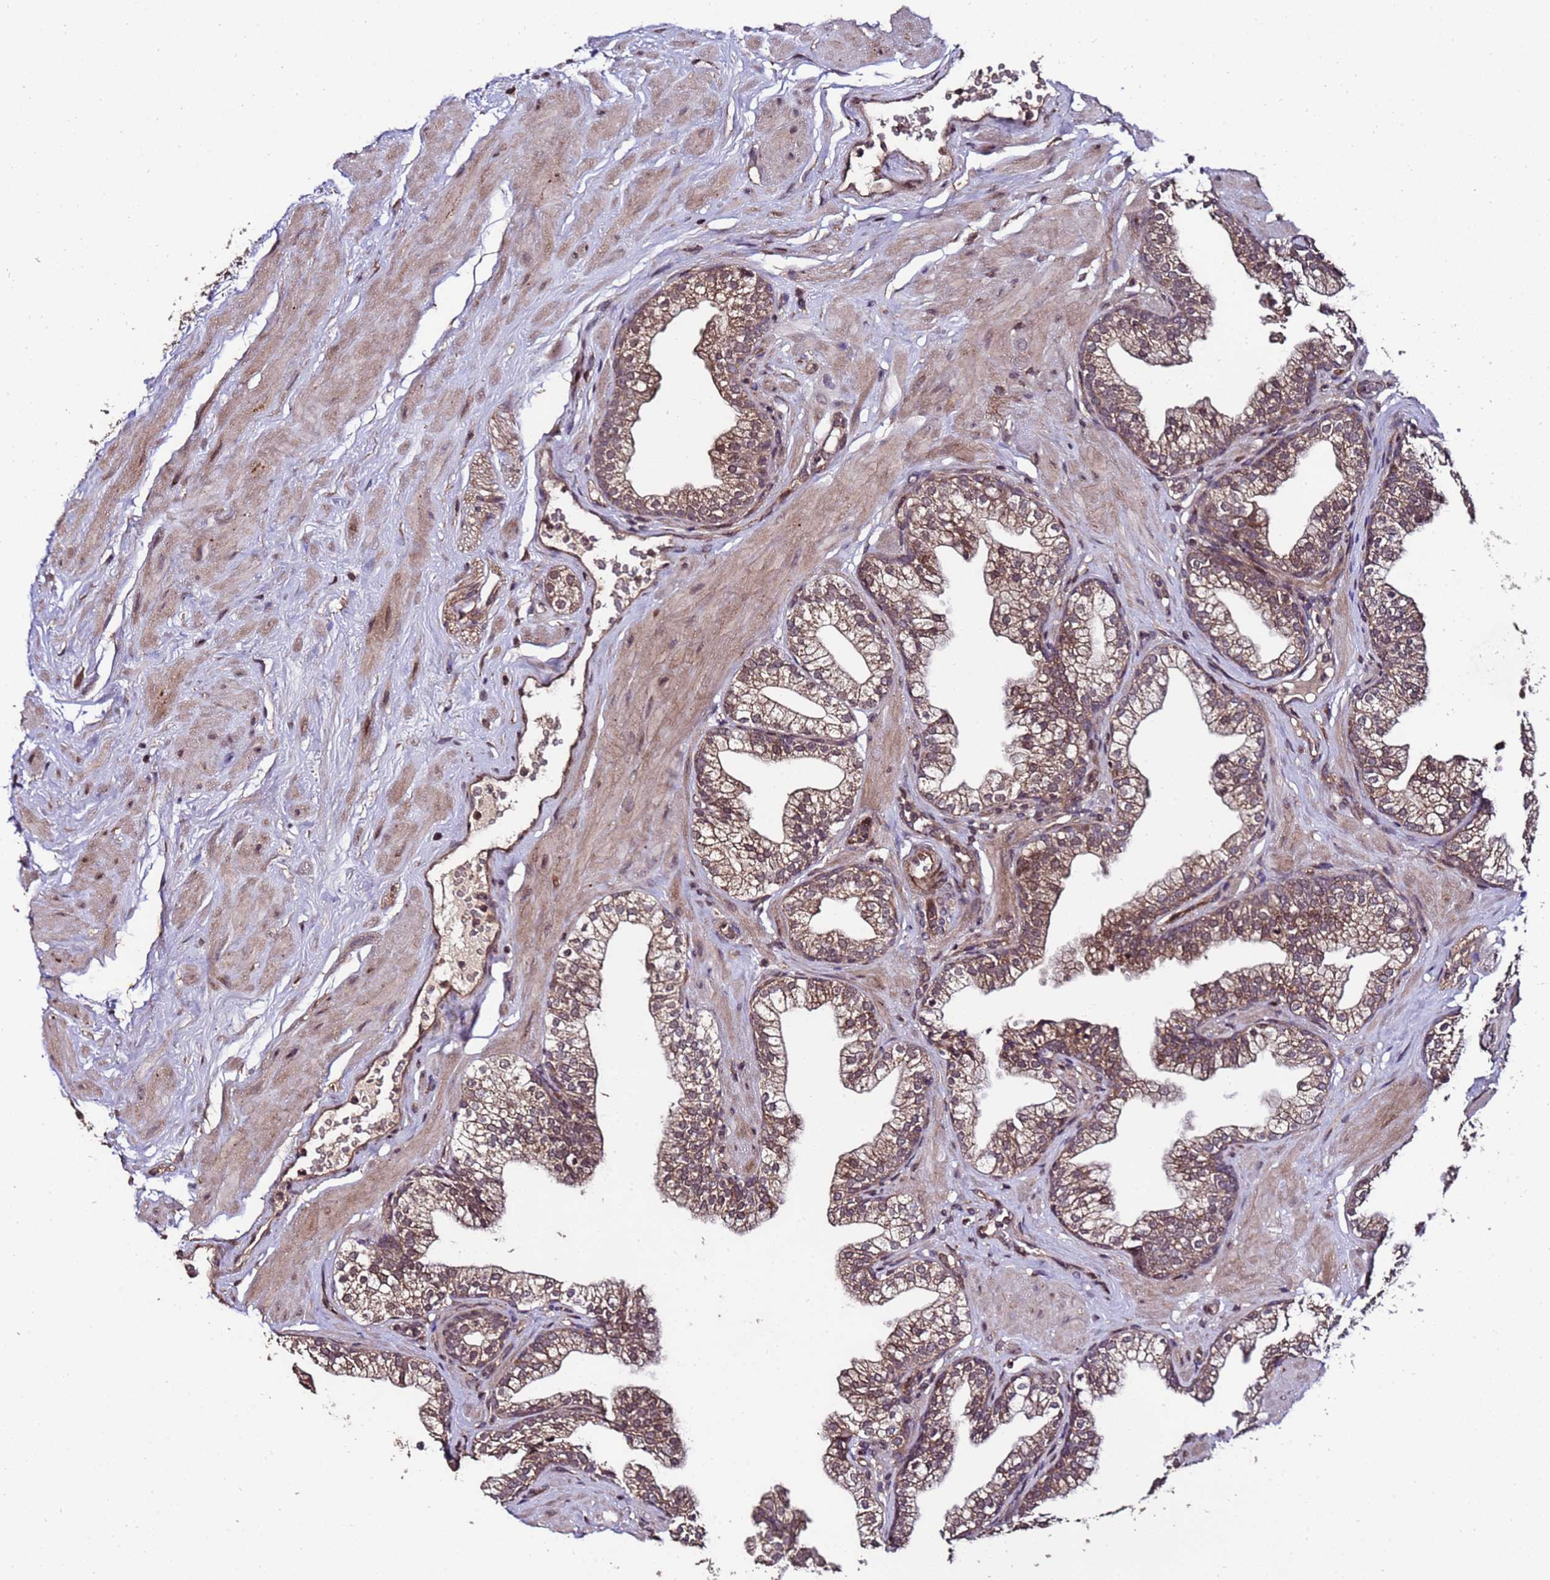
{"staining": {"intensity": "moderate", "quantity": "25%-75%", "location": "cytoplasmic/membranous,nuclear"}, "tissue": "prostate", "cell_type": "Glandular cells", "image_type": "normal", "snomed": [{"axis": "morphology", "description": "Normal tissue, NOS"}, {"axis": "morphology", "description": "Urothelial carcinoma, Low grade"}, {"axis": "topography", "description": "Urinary bladder"}, {"axis": "topography", "description": "Prostate"}], "caption": "Benign prostate reveals moderate cytoplasmic/membranous,nuclear expression in approximately 25%-75% of glandular cells.", "gene": "PRODH", "patient": {"sex": "male", "age": 60}}